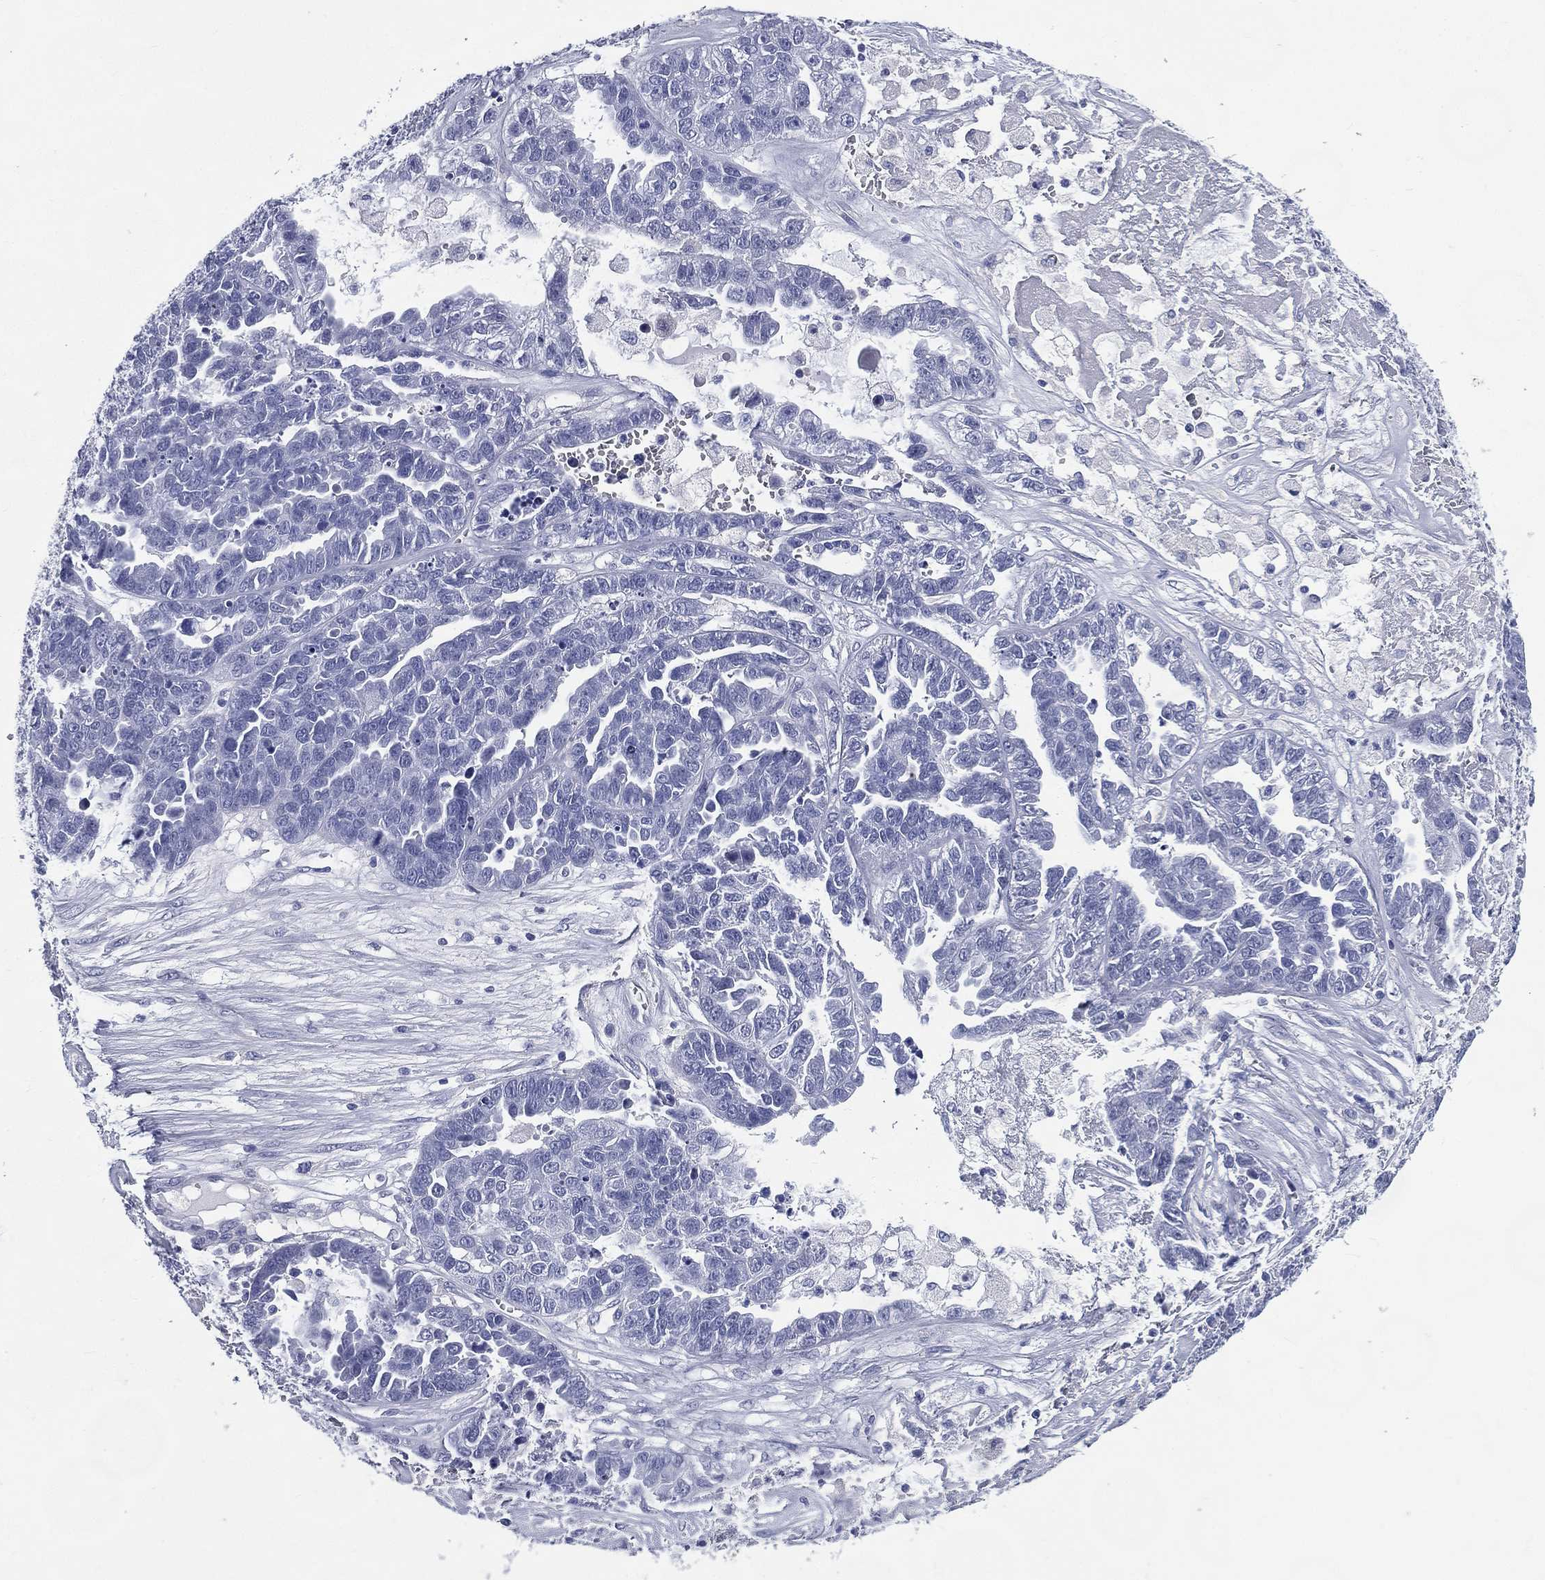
{"staining": {"intensity": "negative", "quantity": "none", "location": "none"}, "tissue": "ovarian cancer", "cell_type": "Tumor cells", "image_type": "cancer", "snomed": [{"axis": "morphology", "description": "Cystadenocarcinoma, serous, NOS"}, {"axis": "topography", "description": "Ovary"}], "caption": "There is no significant expression in tumor cells of ovarian serous cystadenocarcinoma.", "gene": "DPYS", "patient": {"sex": "female", "age": 87}}